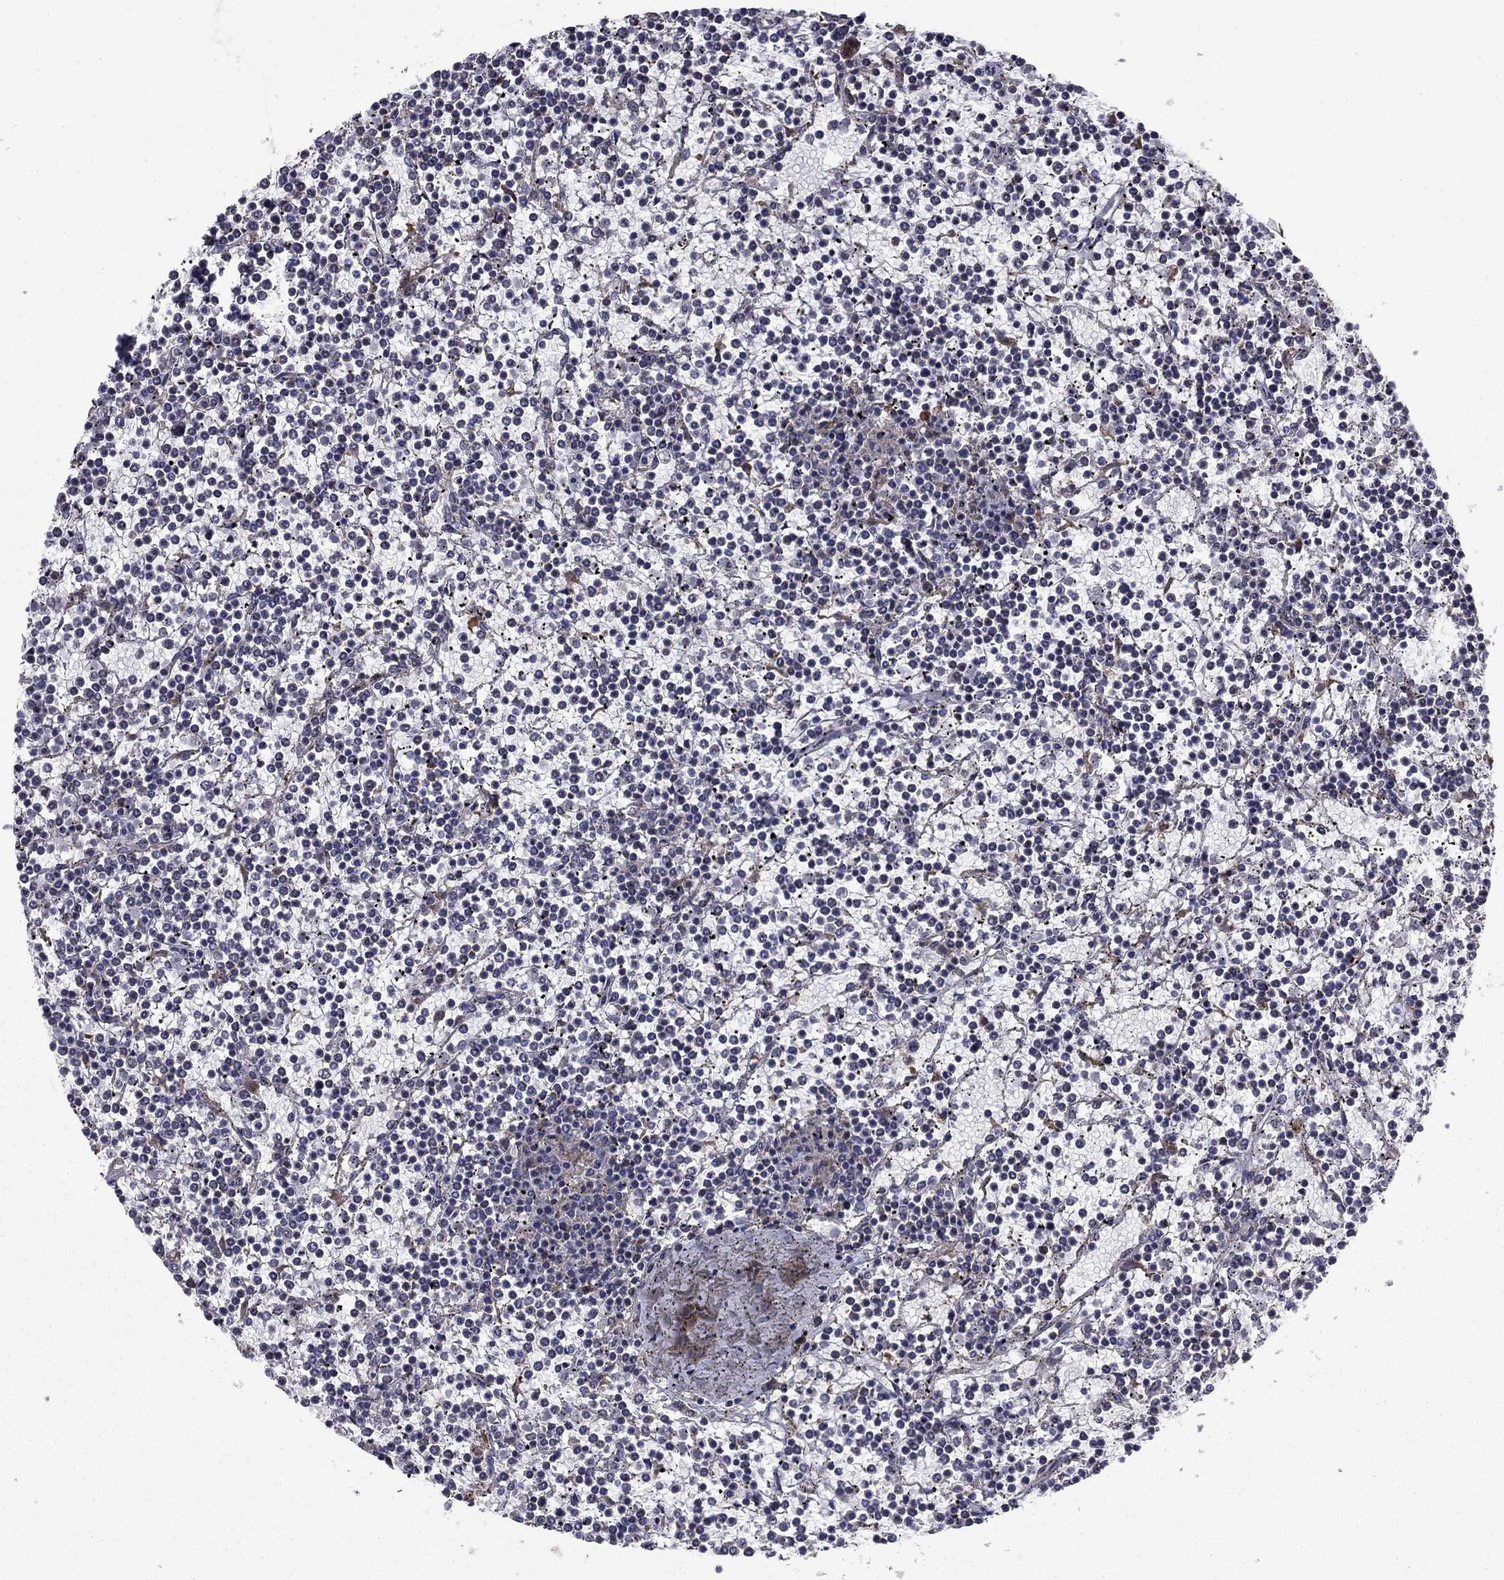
{"staining": {"intensity": "negative", "quantity": "none", "location": "none"}, "tissue": "lymphoma", "cell_type": "Tumor cells", "image_type": "cancer", "snomed": [{"axis": "morphology", "description": "Malignant lymphoma, non-Hodgkin's type, Low grade"}, {"axis": "topography", "description": "Spleen"}], "caption": "An immunohistochemistry (IHC) photomicrograph of malignant lymphoma, non-Hodgkin's type (low-grade) is shown. There is no staining in tumor cells of malignant lymphoma, non-Hodgkin's type (low-grade).", "gene": "MMAA", "patient": {"sex": "female", "age": 19}}